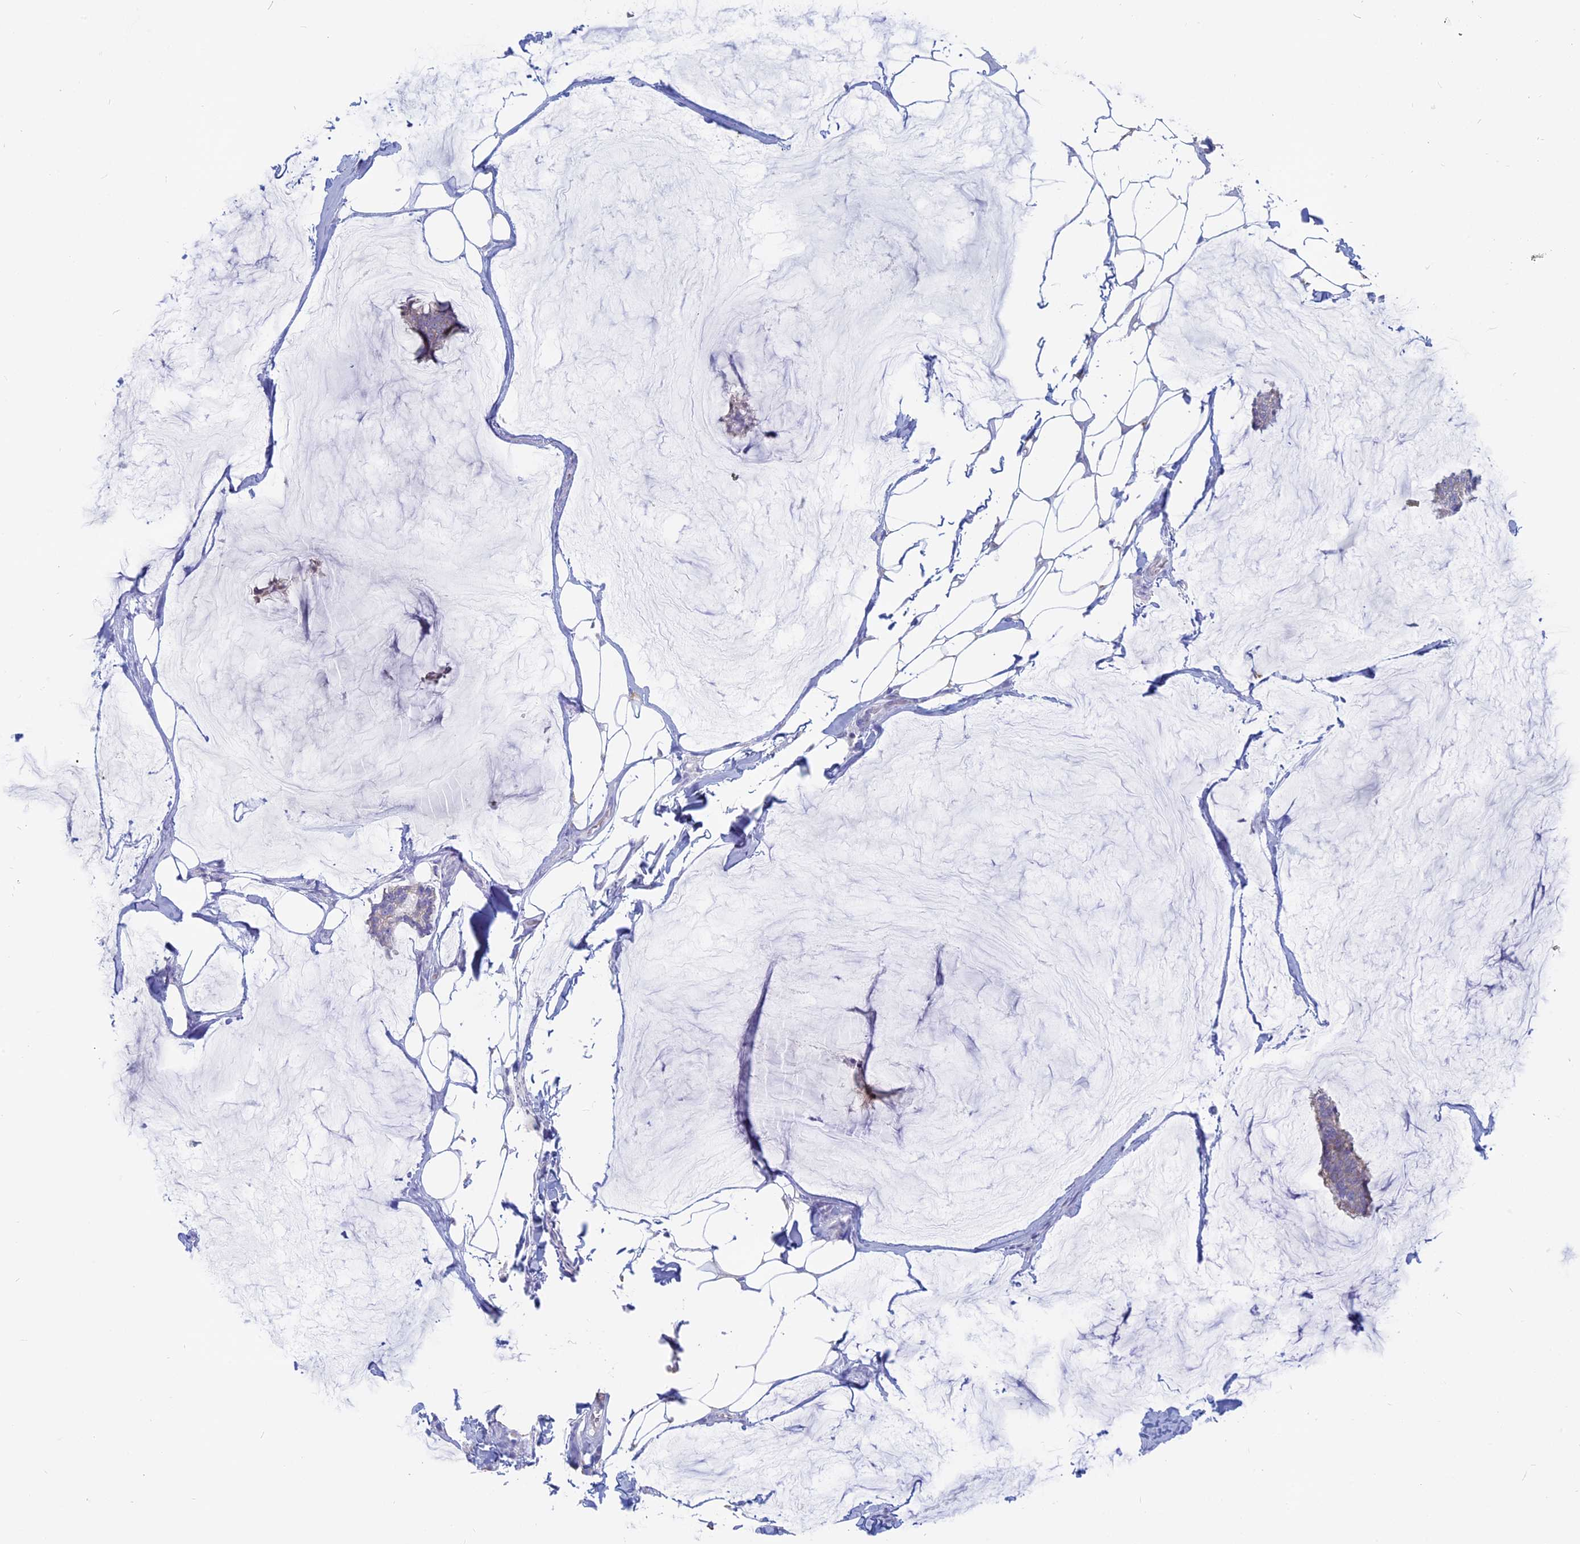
{"staining": {"intensity": "negative", "quantity": "none", "location": "none"}, "tissue": "breast cancer", "cell_type": "Tumor cells", "image_type": "cancer", "snomed": [{"axis": "morphology", "description": "Duct carcinoma"}, {"axis": "topography", "description": "Breast"}], "caption": "This is an immunohistochemistry (IHC) image of invasive ductal carcinoma (breast). There is no staining in tumor cells.", "gene": "TBC1D30", "patient": {"sex": "female", "age": 93}}